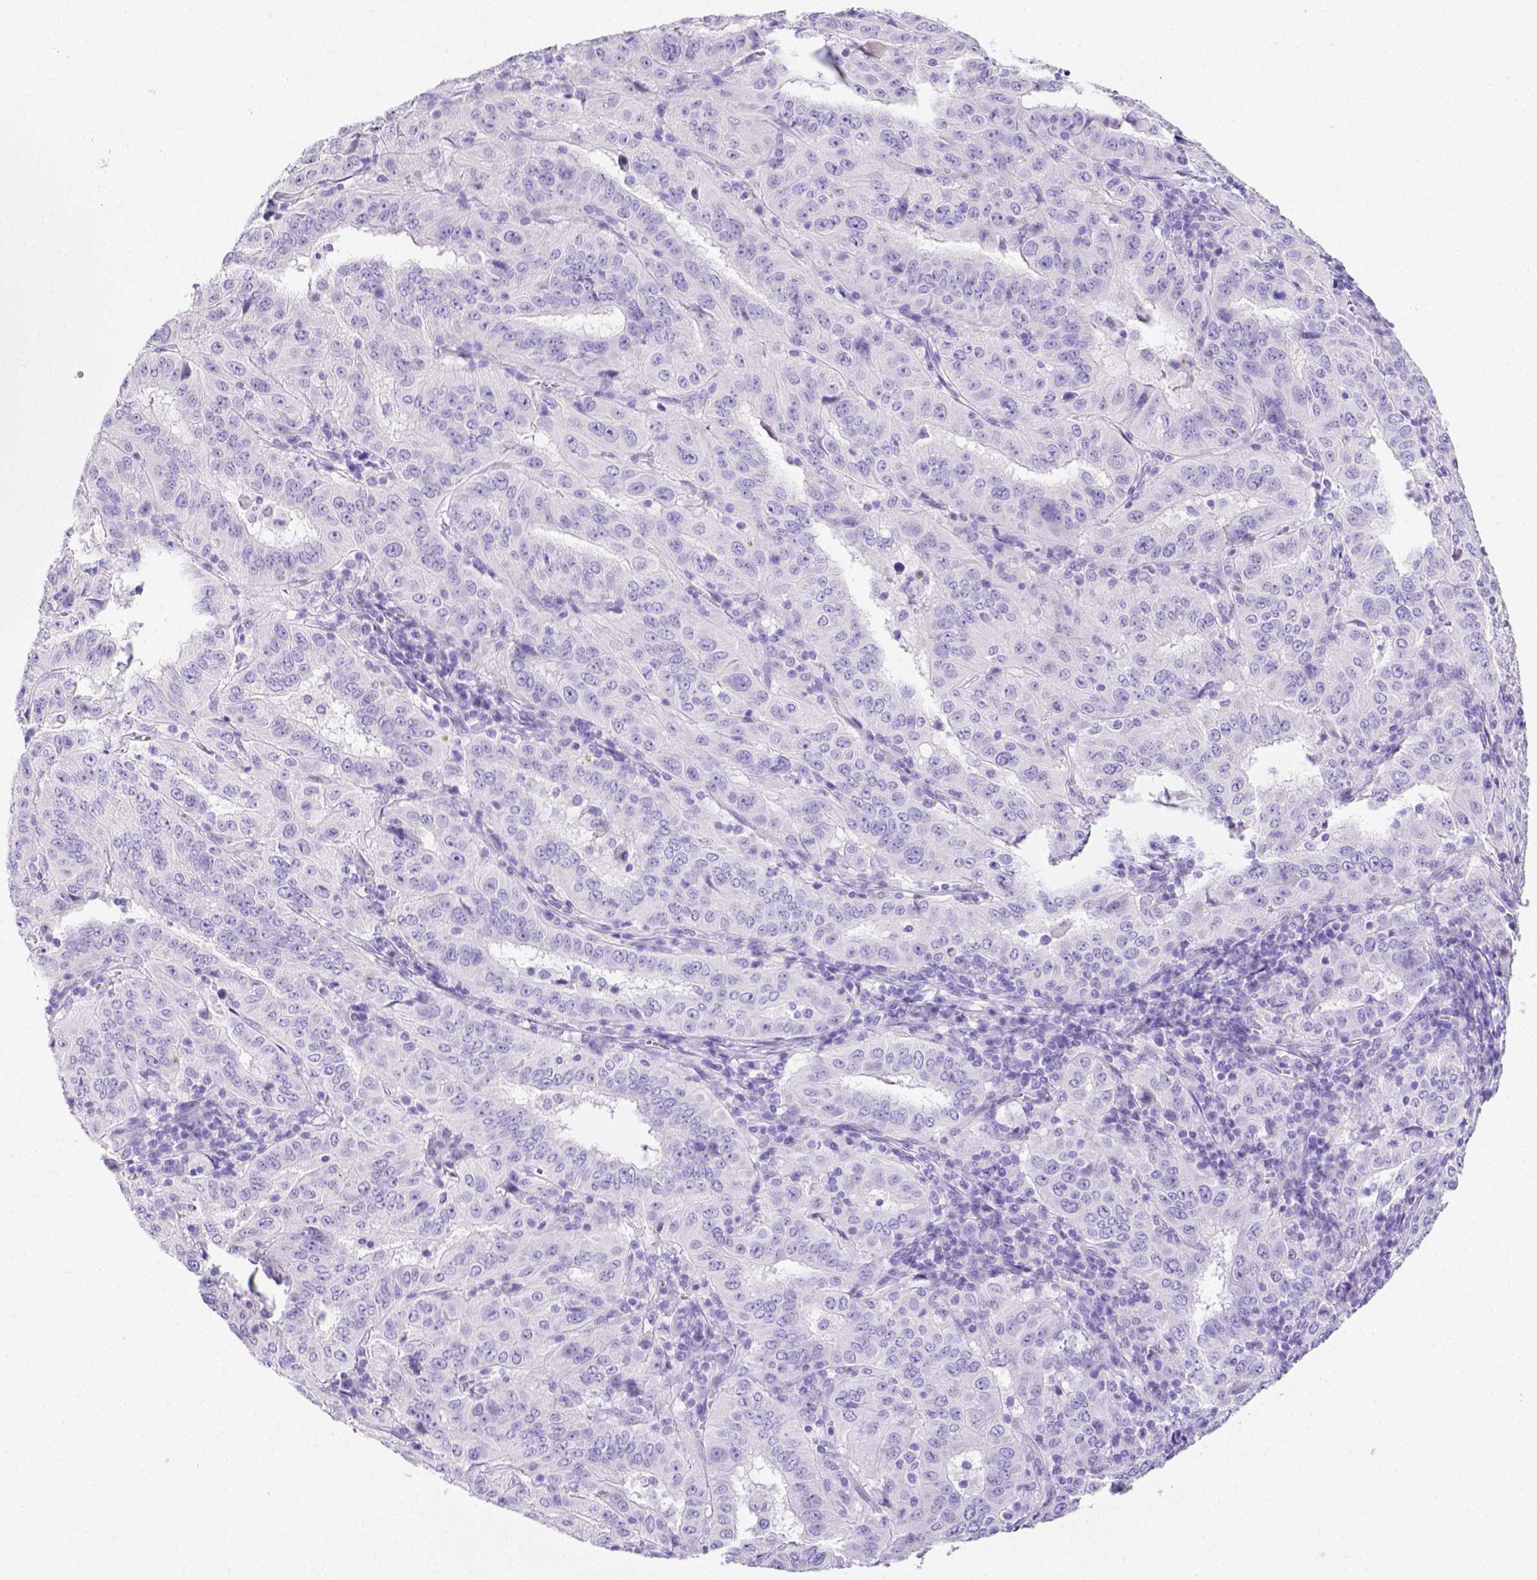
{"staining": {"intensity": "negative", "quantity": "none", "location": "none"}, "tissue": "pancreatic cancer", "cell_type": "Tumor cells", "image_type": "cancer", "snomed": [{"axis": "morphology", "description": "Adenocarcinoma, NOS"}, {"axis": "topography", "description": "Pancreas"}], "caption": "Tumor cells are negative for brown protein staining in pancreatic cancer. Nuclei are stained in blue.", "gene": "ARHGAP36", "patient": {"sex": "male", "age": 63}}